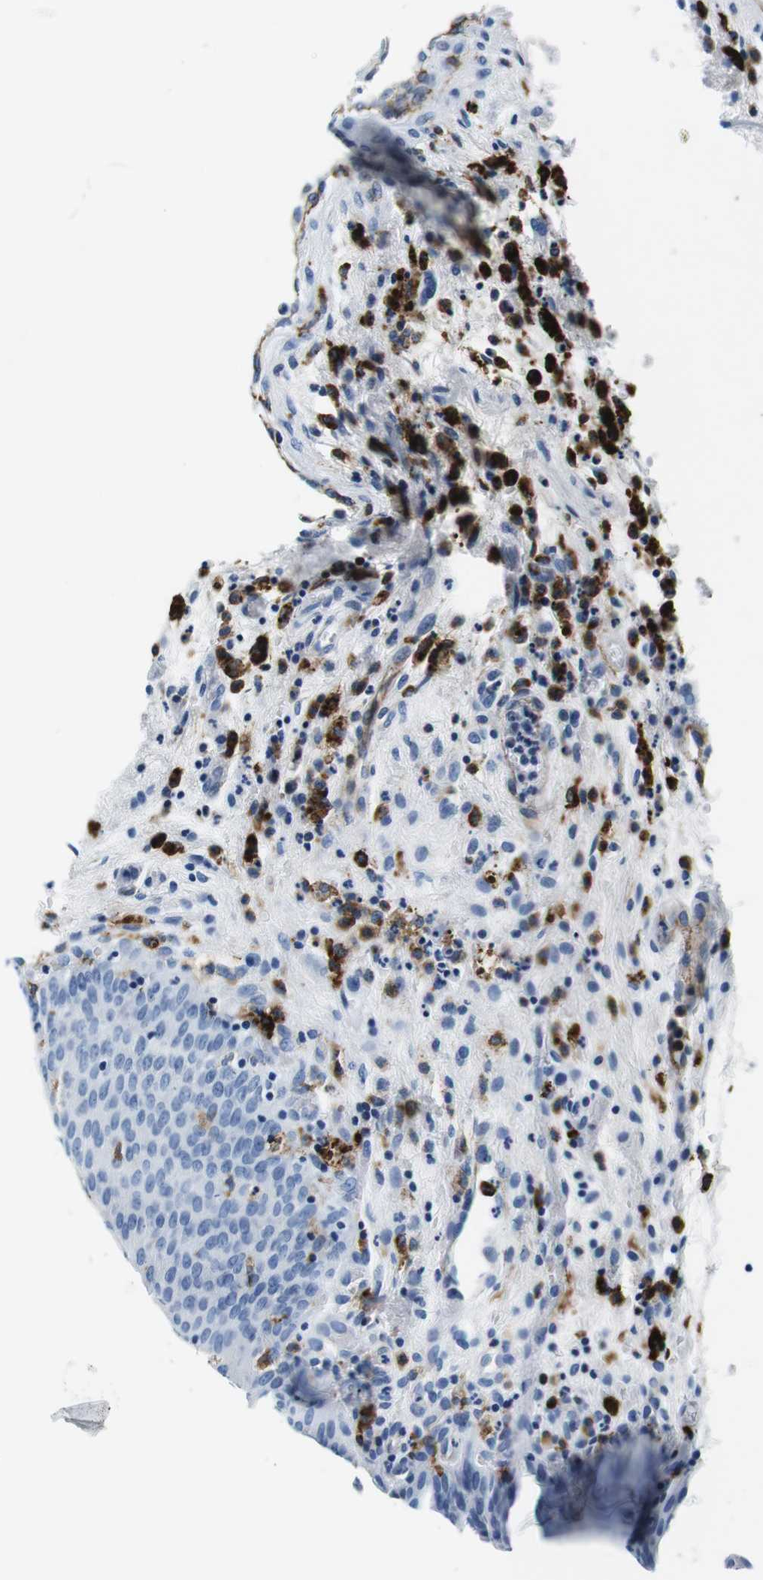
{"staining": {"intensity": "negative", "quantity": "none", "location": "none"}, "tissue": "urinary bladder", "cell_type": "Urothelial cells", "image_type": "normal", "snomed": [{"axis": "morphology", "description": "Normal tissue, NOS"}, {"axis": "morphology", "description": "Dysplasia, NOS"}, {"axis": "topography", "description": "Urinary bladder"}], "caption": "The image reveals no staining of urothelial cells in benign urinary bladder.", "gene": "HLA", "patient": {"sex": "male", "age": 35}}